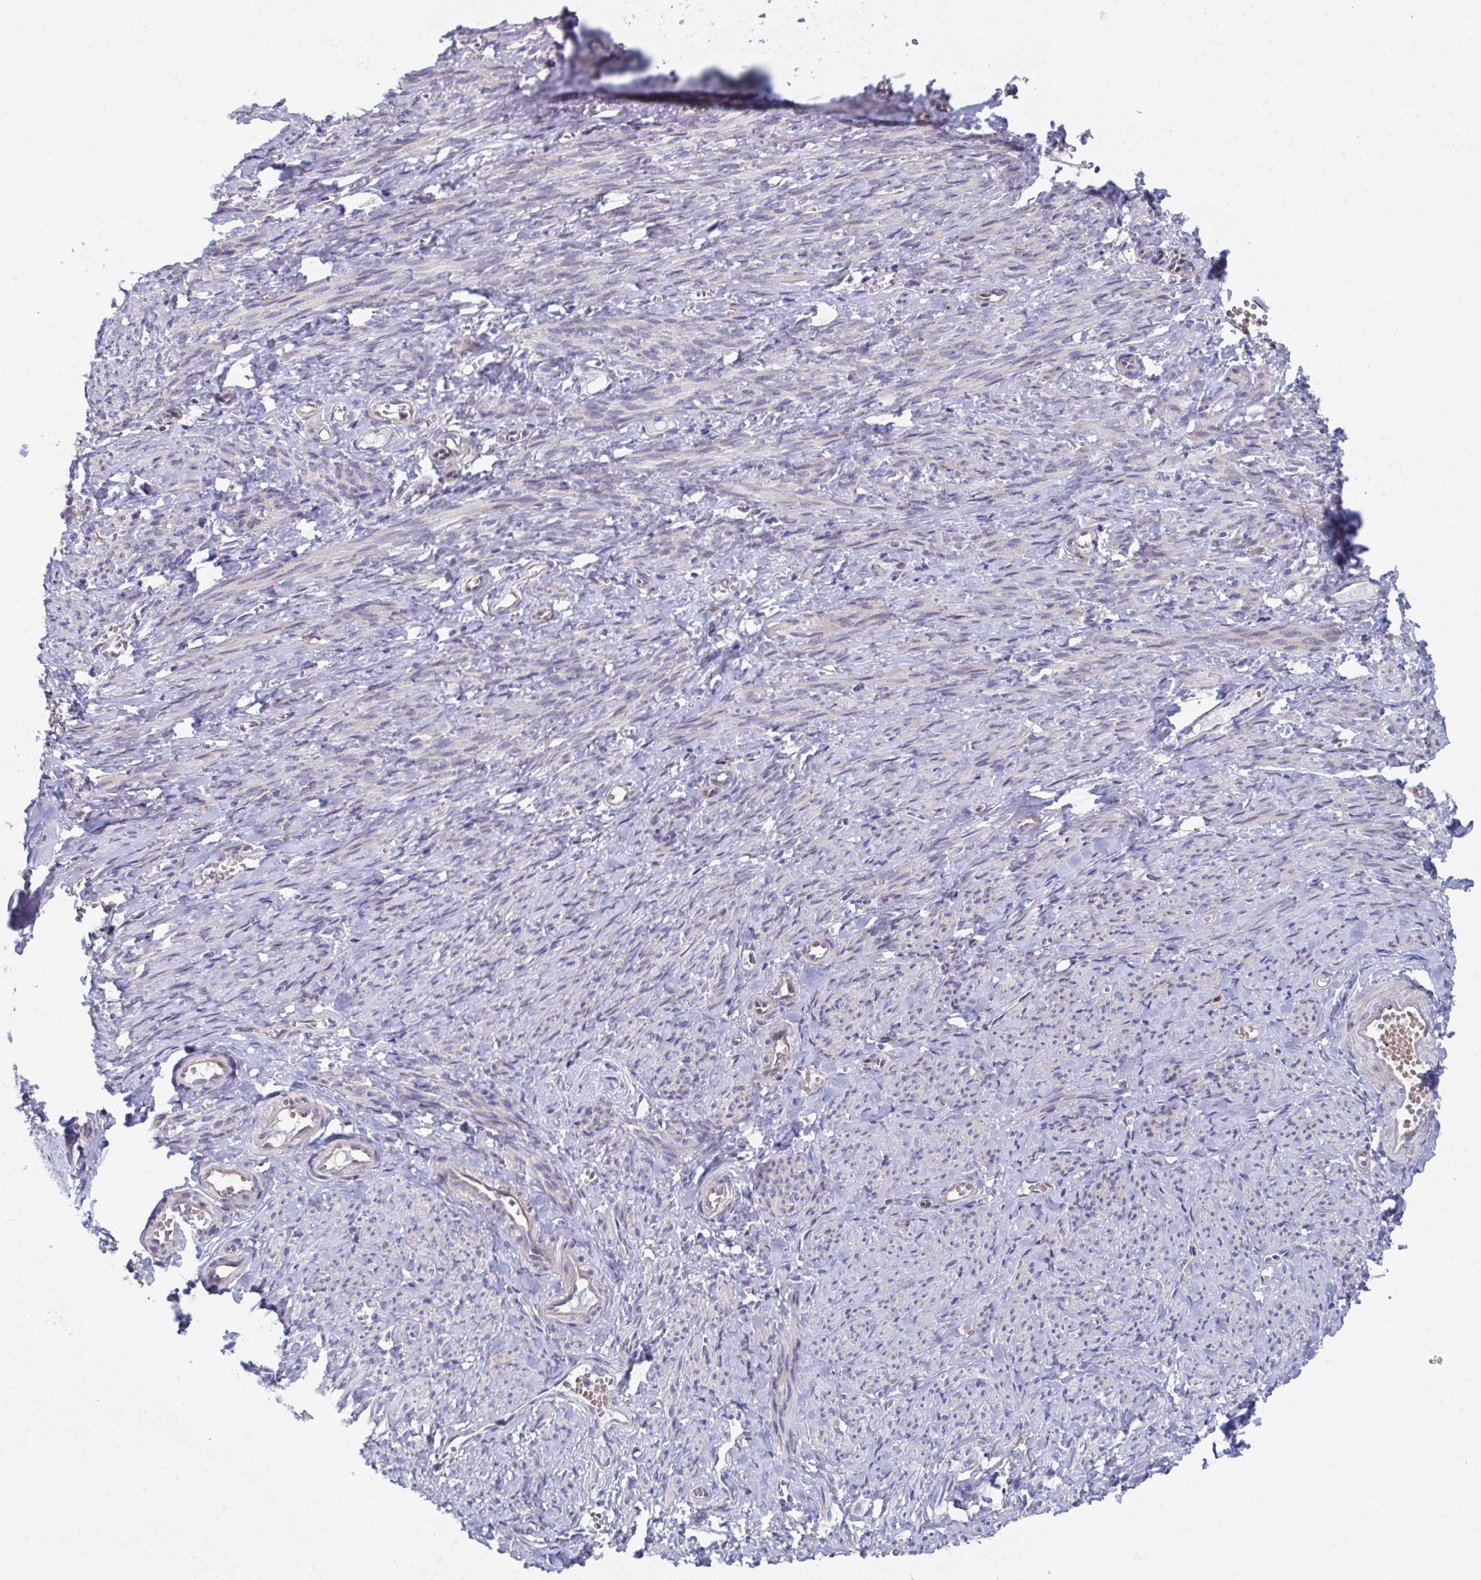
{"staining": {"intensity": "negative", "quantity": "none", "location": "none"}, "tissue": "smooth muscle", "cell_type": "Smooth muscle cells", "image_type": "normal", "snomed": [{"axis": "morphology", "description": "Normal tissue, NOS"}, {"axis": "topography", "description": "Smooth muscle"}], "caption": "Protein analysis of normal smooth muscle shows no significant expression in smooth muscle cells.", "gene": "FKBP2", "patient": {"sex": "female", "age": 65}}